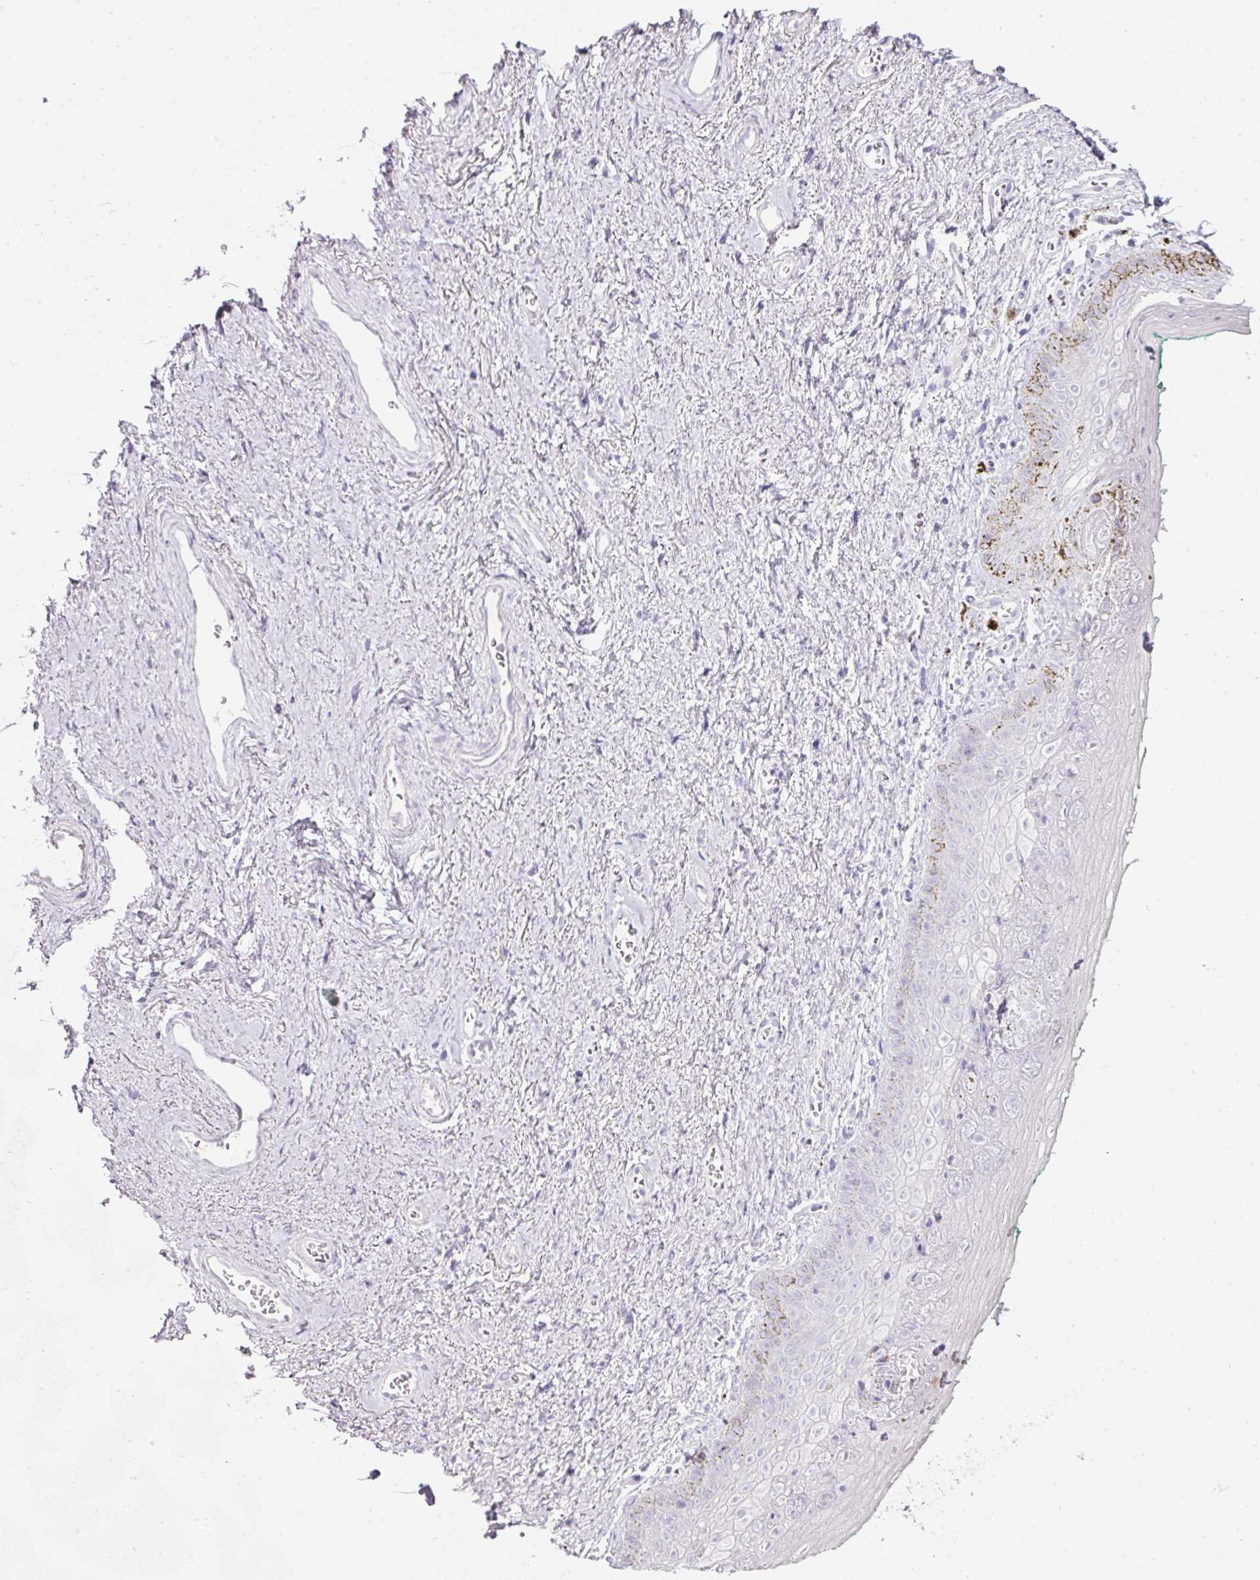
{"staining": {"intensity": "negative", "quantity": "none", "location": "none"}, "tissue": "vagina", "cell_type": "Squamous epithelial cells", "image_type": "normal", "snomed": [{"axis": "morphology", "description": "Normal tissue, NOS"}, {"axis": "topography", "description": "Vulva"}, {"axis": "topography", "description": "Vagina"}, {"axis": "topography", "description": "Peripheral nerve tissue"}], "caption": "Squamous epithelial cells are negative for protein expression in benign human vagina. (Immunohistochemistry, brightfield microscopy, high magnification).", "gene": "SLC2A2", "patient": {"sex": "female", "age": 66}}